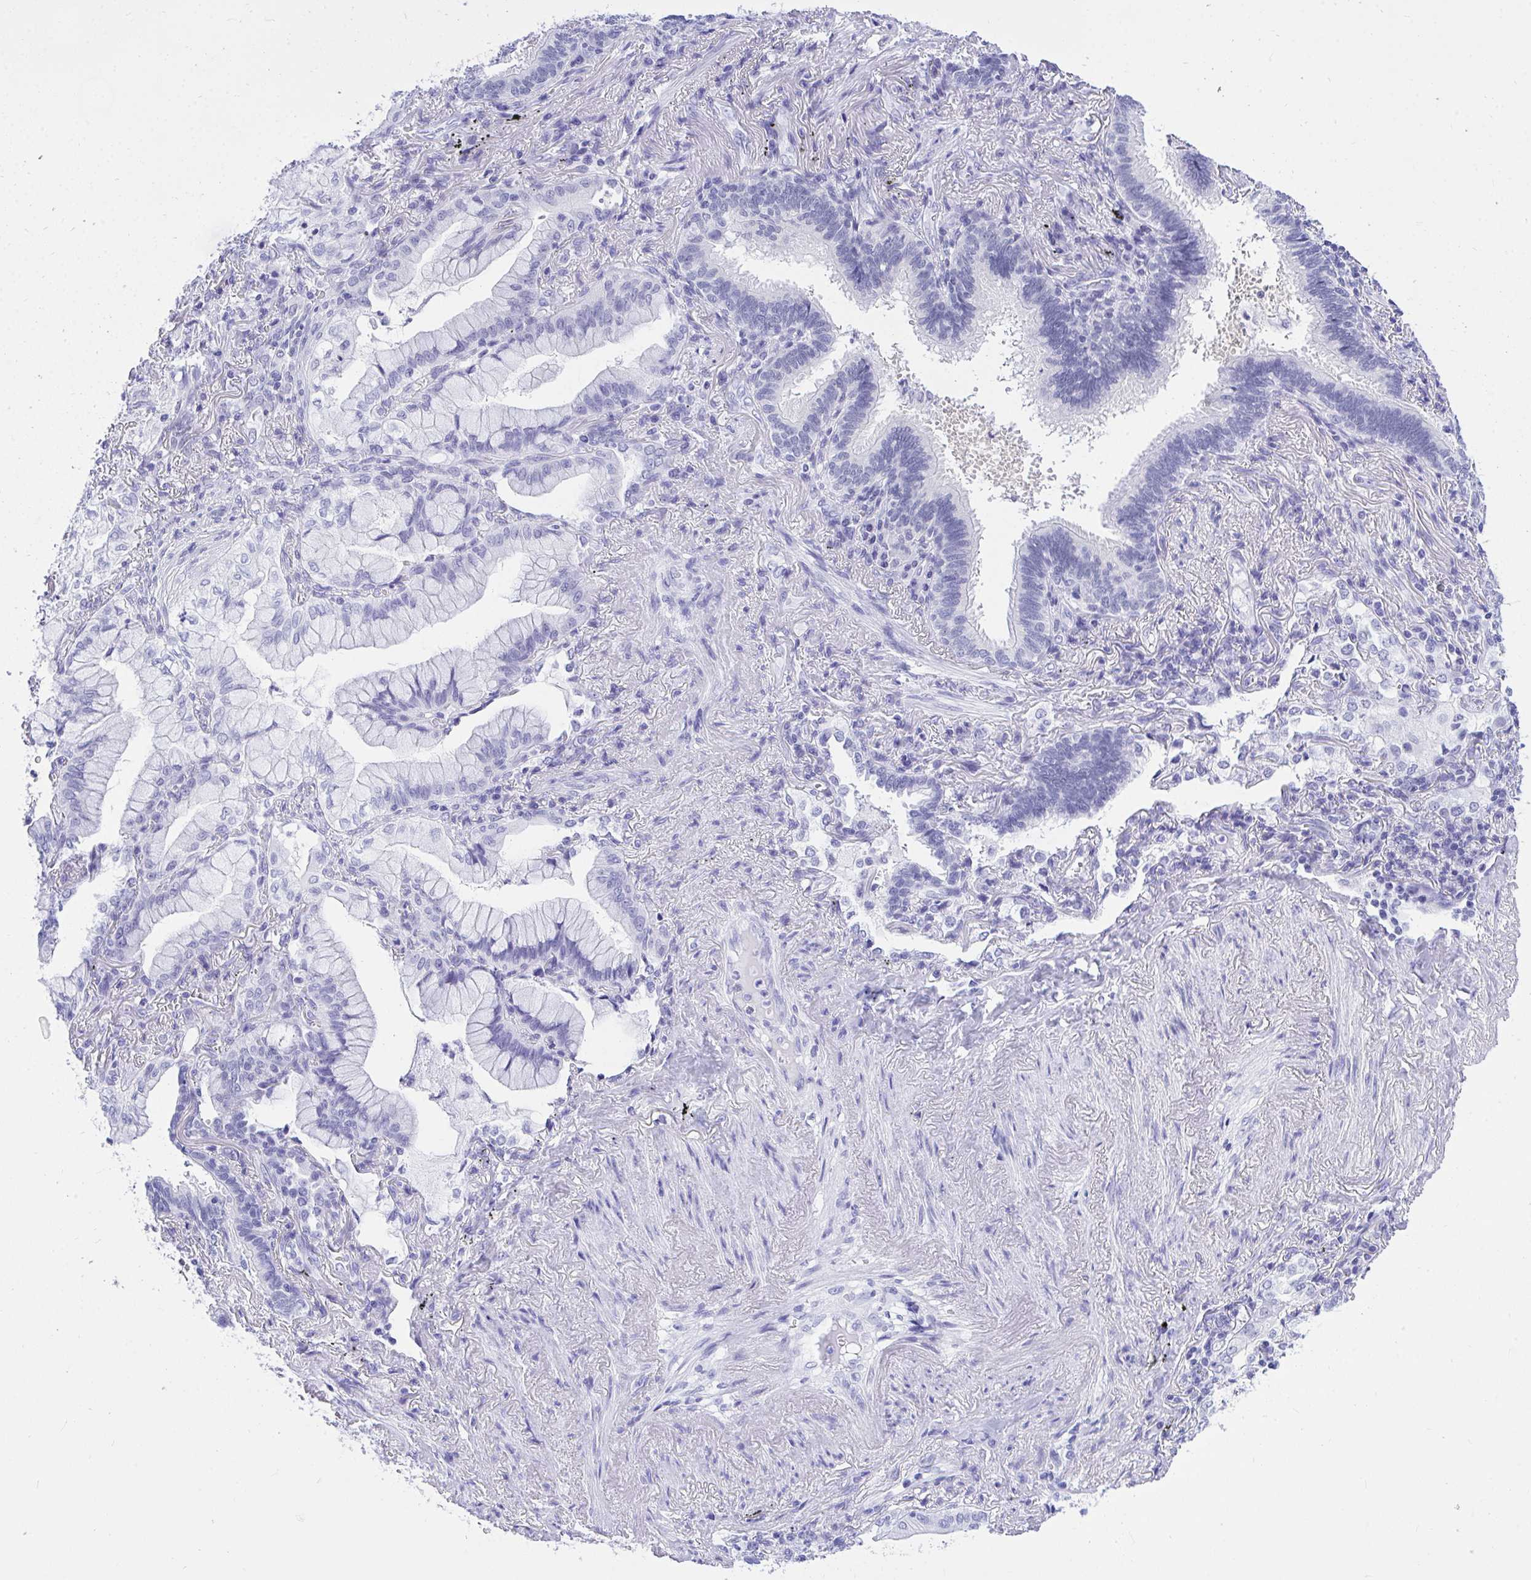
{"staining": {"intensity": "negative", "quantity": "none", "location": "none"}, "tissue": "lung cancer", "cell_type": "Tumor cells", "image_type": "cancer", "snomed": [{"axis": "morphology", "description": "Adenocarcinoma, NOS"}, {"axis": "topography", "description": "Lung"}], "caption": "There is no significant positivity in tumor cells of lung cancer.", "gene": "THOP1", "patient": {"sex": "male", "age": 77}}